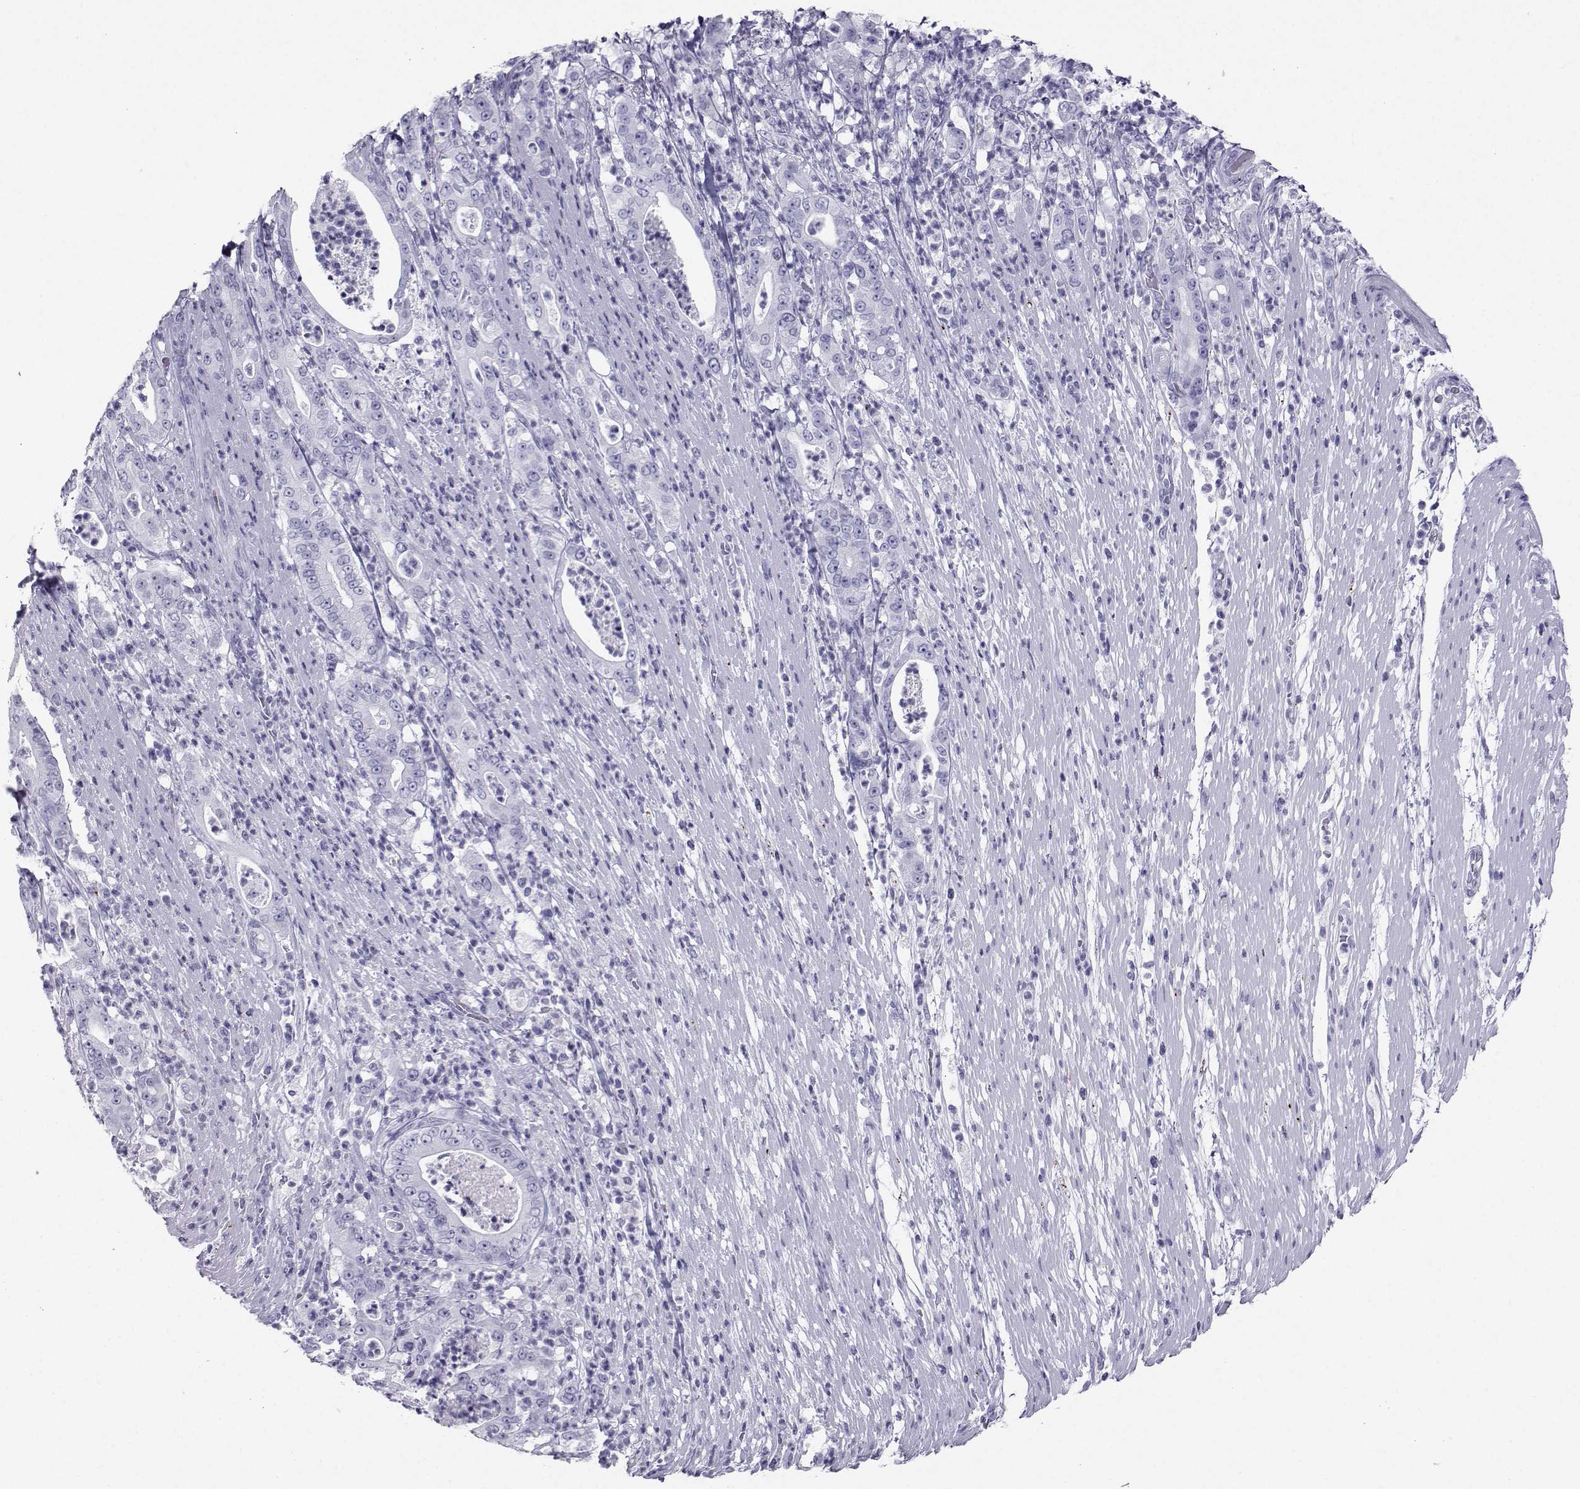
{"staining": {"intensity": "negative", "quantity": "none", "location": "none"}, "tissue": "pancreatic cancer", "cell_type": "Tumor cells", "image_type": "cancer", "snomed": [{"axis": "morphology", "description": "Adenocarcinoma, NOS"}, {"axis": "topography", "description": "Pancreas"}], "caption": "A micrograph of human pancreatic cancer is negative for staining in tumor cells.", "gene": "SST", "patient": {"sex": "male", "age": 71}}